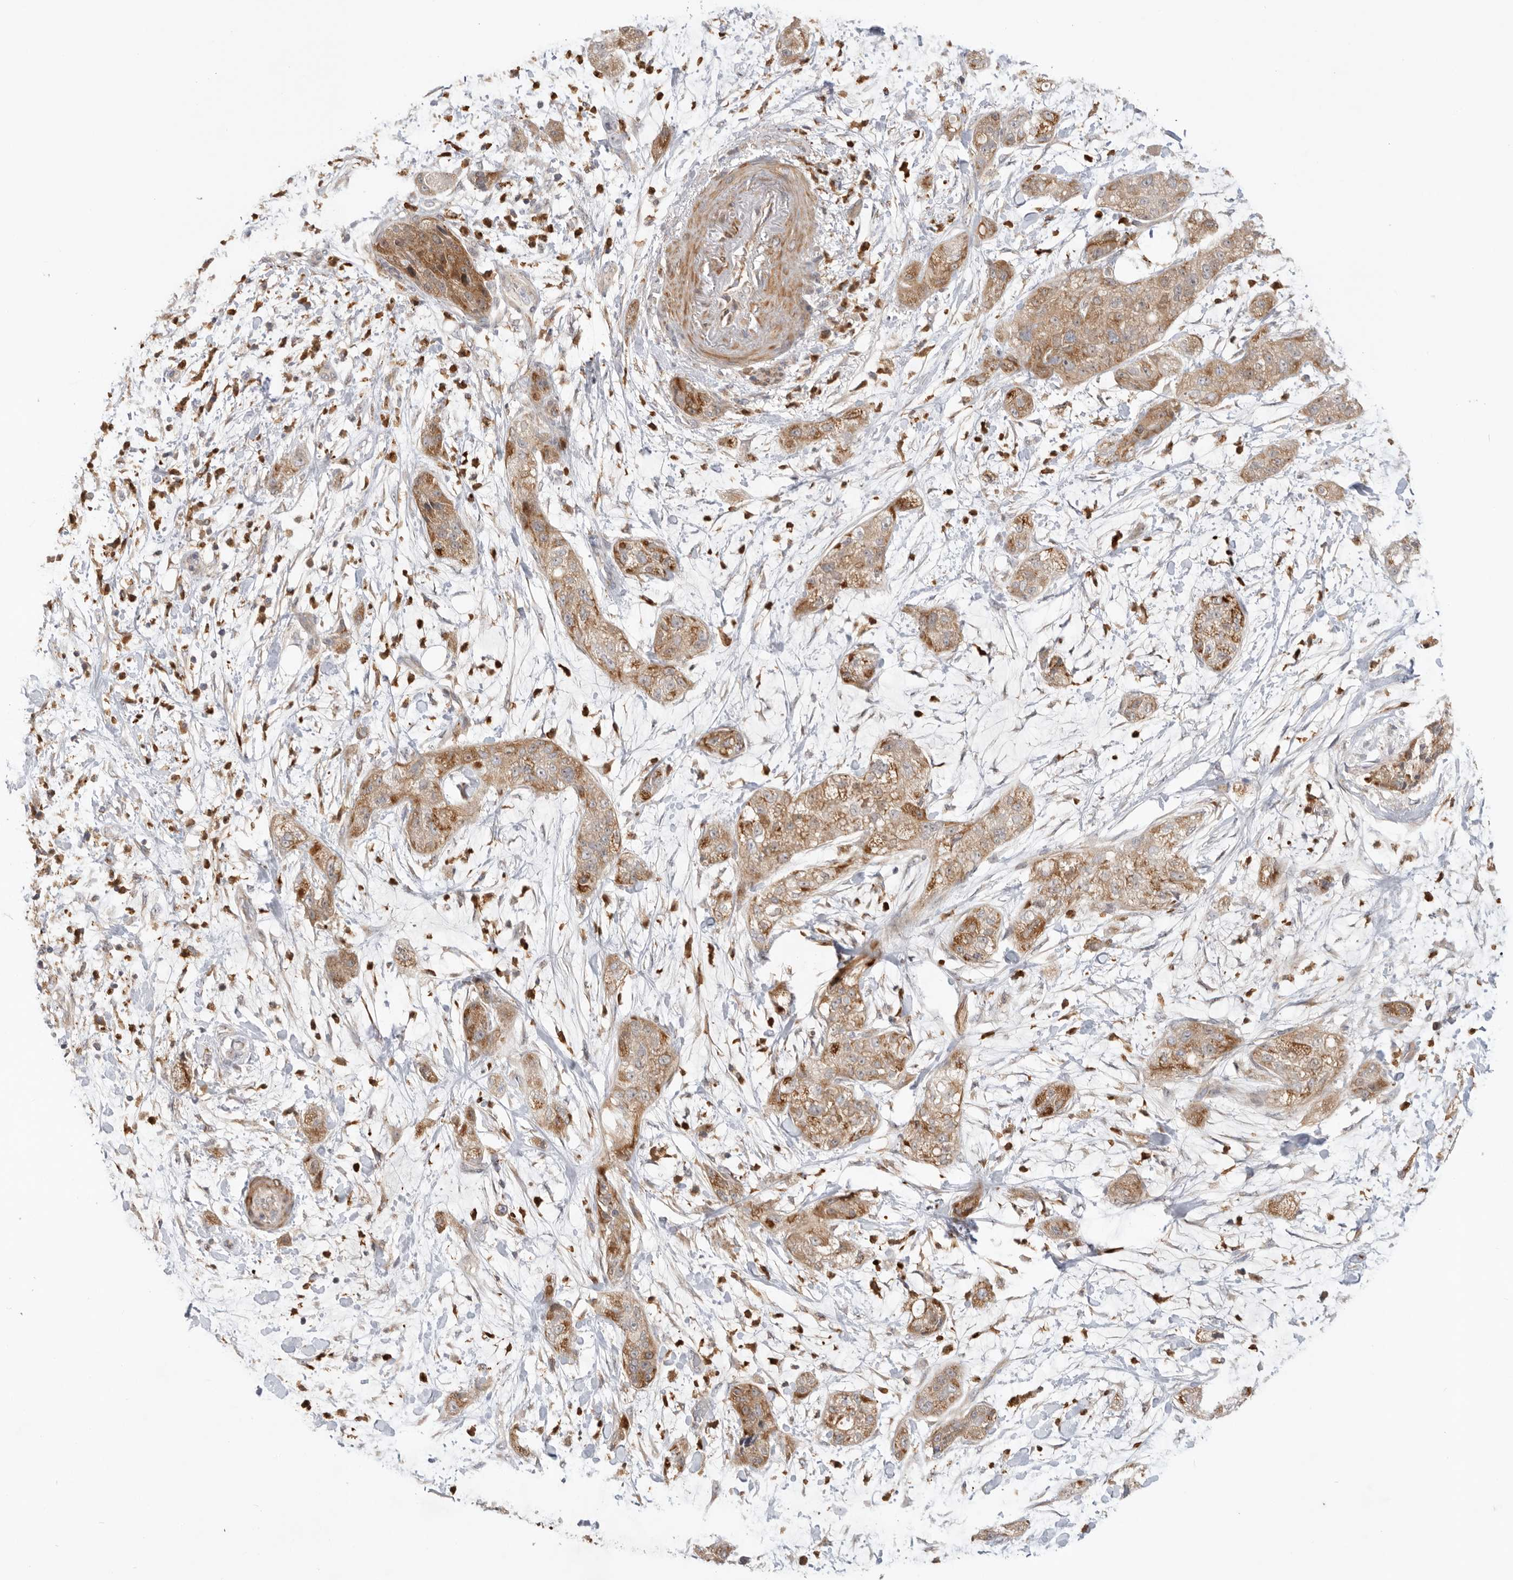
{"staining": {"intensity": "weak", "quantity": ">75%", "location": "cytoplasmic/membranous"}, "tissue": "pancreatic cancer", "cell_type": "Tumor cells", "image_type": "cancer", "snomed": [{"axis": "morphology", "description": "Adenocarcinoma, NOS"}, {"axis": "topography", "description": "Pancreas"}], "caption": "The image demonstrates immunohistochemical staining of adenocarcinoma (pancreatic). There is weak cytoplasmic/membranous expression is appreciated in about >75% of tumor cells. (IHC, brightfield microscopy, high magnification).", "gene": "GNE", "patient": {"sex": "female", "age": 78}}